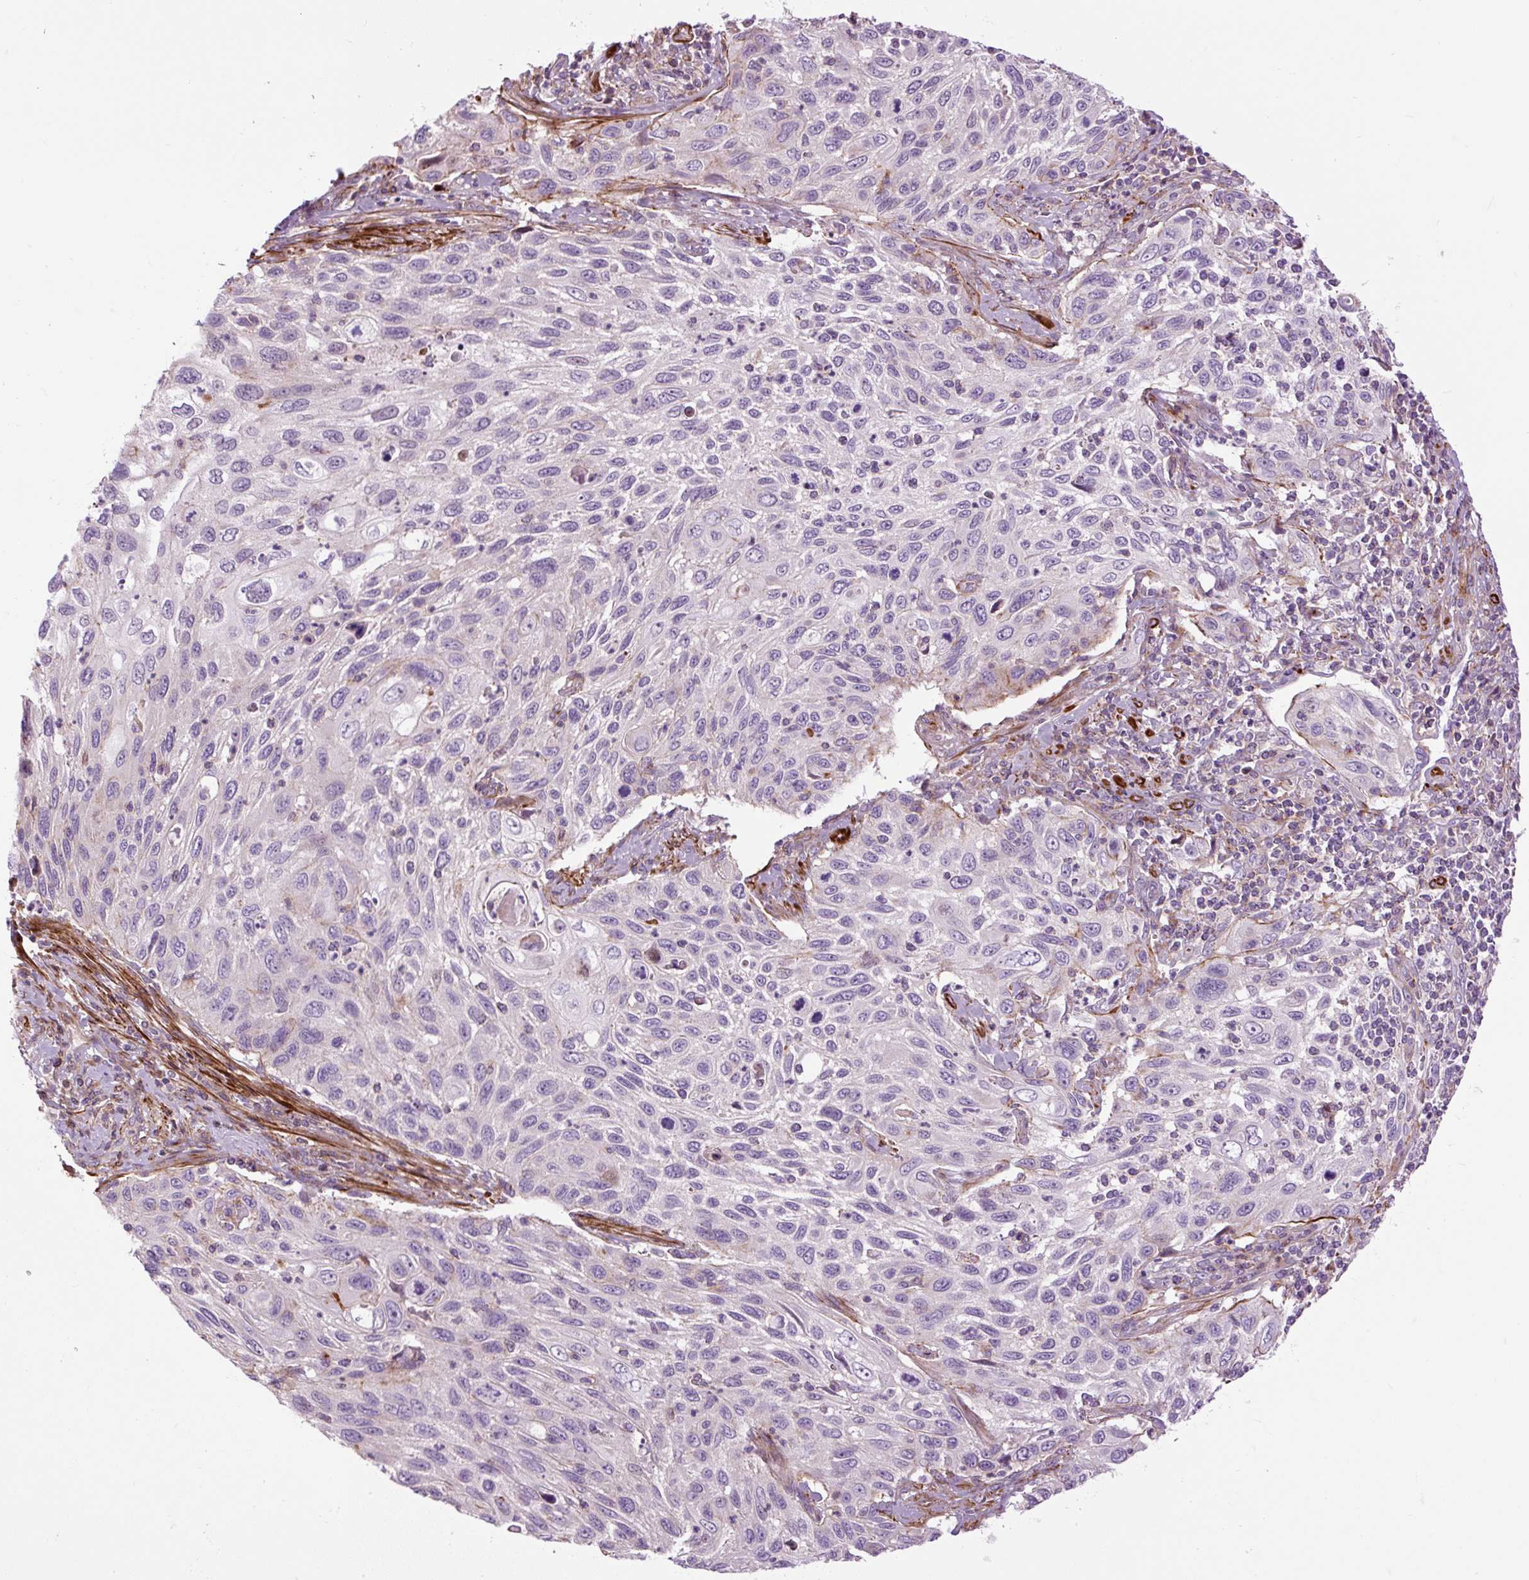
{"staining": {"intensity": "weak", "quantity": "<25%", "location": "cytoplasmic/membranous"}, "tissue": "cervical cancer", "cell_type": "Tumor cells", "image_type": "cancer", "snomed": [{"axis": "morphology", "description": "Squamous cell carcinoma, NOS"}, {"axis": "topography", "description": "Cervix"}], "caption": "A high-resolution micrograph shows immunohistochemistry (IHC) staining of cervical squamous cell carcinoma, which displays no significant positivity in tumor cells. The staining was performed using DAB to visualize the protein expression in brown, while the nuclei were stained in blue with hematoxylin (Magnification: 20x).", "gene": "ZNF197", "patient": {"sex": "female", "age": 70}}